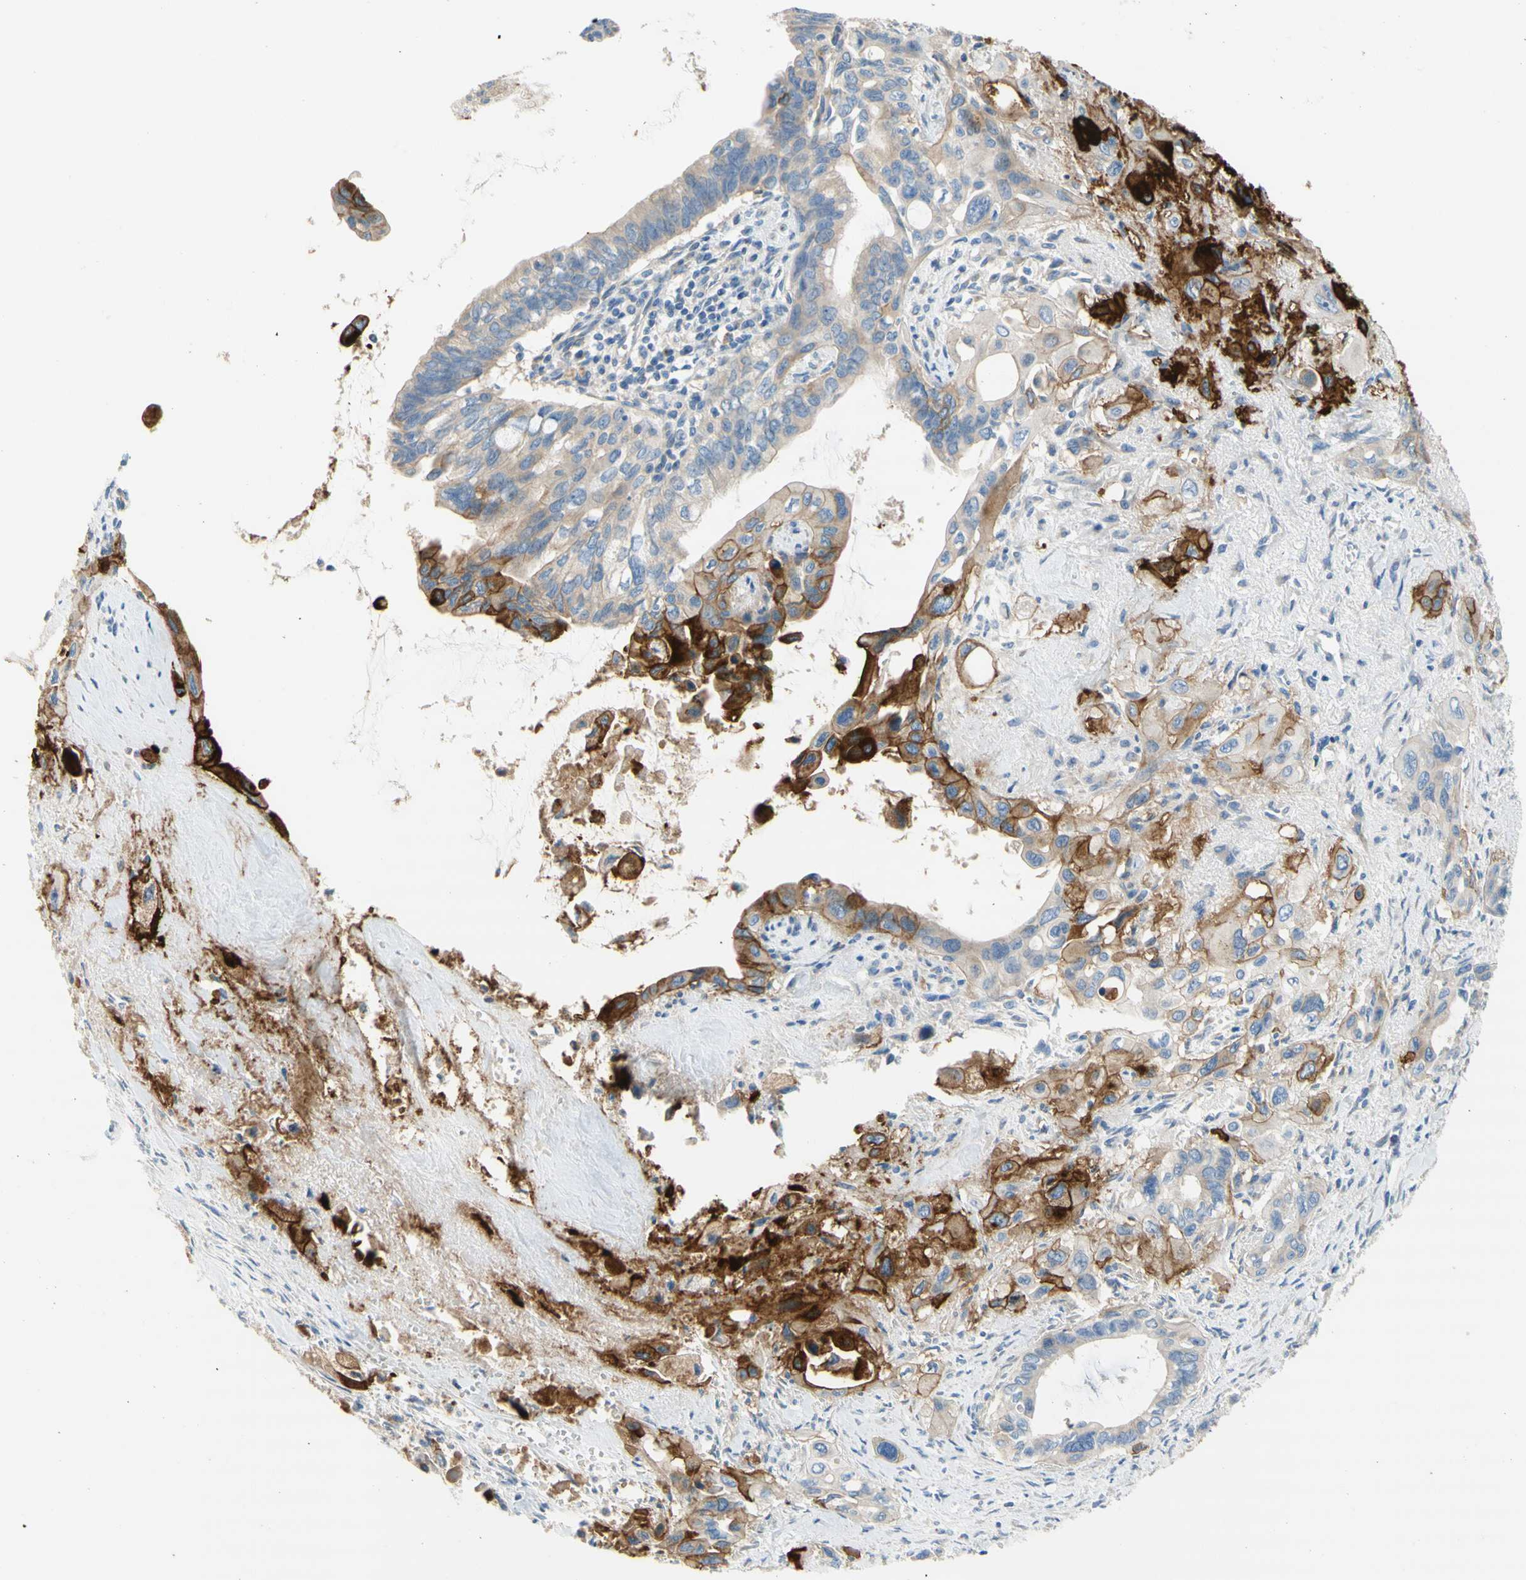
{"staining": {"intensity": "strong", "quantity": "25%-75%", "location": "cytoplasmic/membranous"}, "tissue": "pancreatic cancer", "cell_type": "Tumor cells", "image_type": "cancer", "snomed": [{"axis": "morphology", "description": "Adenocarcinoma, NOS"}, {"axis": "topography", "description": "Pancreas"}], "caption": "Pancreatic cancer stained with DAB immunohistochemistry (IHC) shows high levels of strong cytoplasmic/membranous expression in about 25%-75% of tumor cells.", "gene": "F3", "patient": {"sex": "male", "age": 73}}